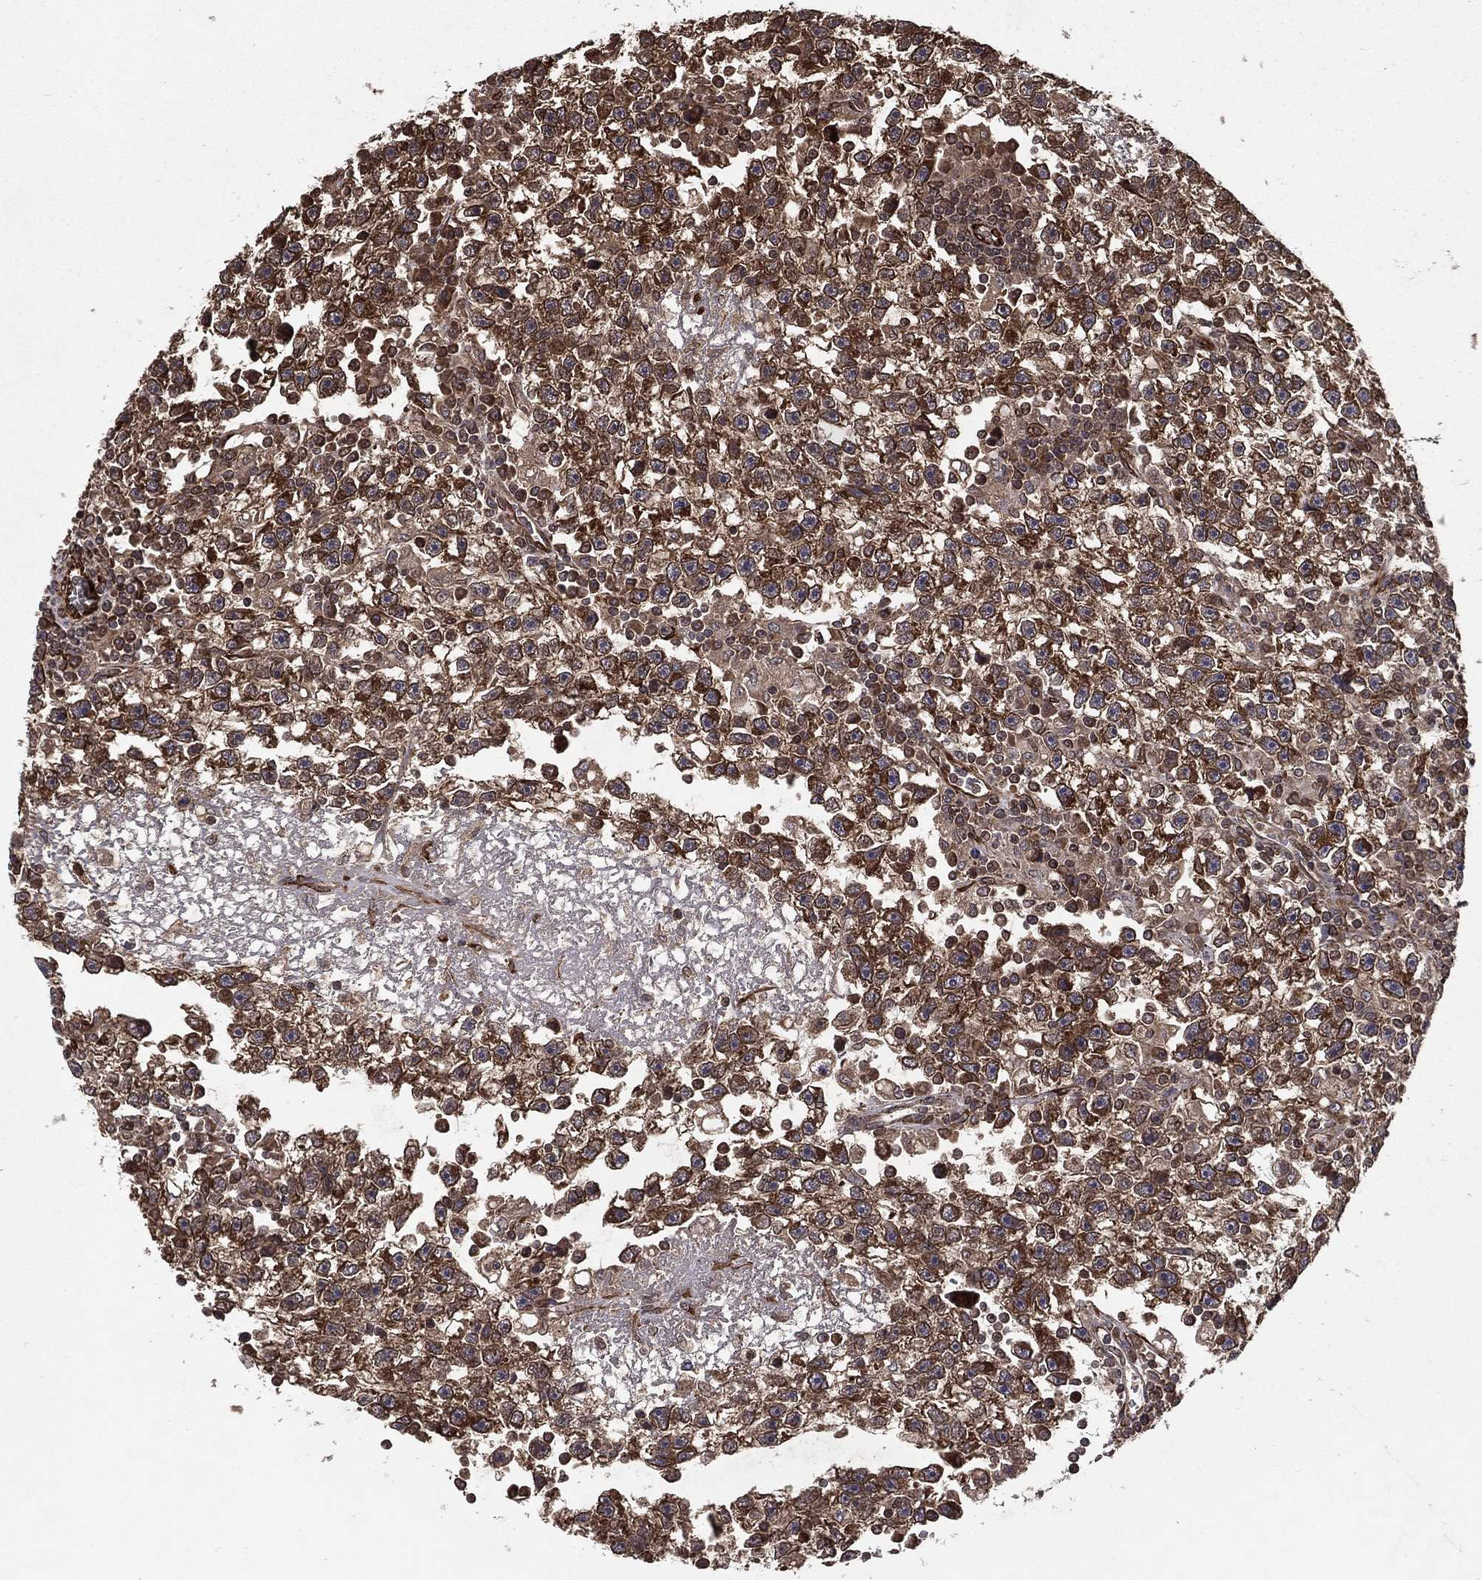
{"staining": {"intensity": "strong", "quantity": ">75%", "location": "cytoplasmic/membranous"}, "tissue": "testis cancer", "cell_type": "Tumor cells", "image_type": "cancer", "snomed": [{"axis": "morphology", "description": "Seminoma, NOS"}, {"axis": "topography", "description": "Testis"}], "caption": "Strong cytoplasmic/membranous expression is identified in approximately >75% of tumor cells in seminoma (testis).", "gene": "CERS2", "patient": {"sex": "male", "age": 47}}